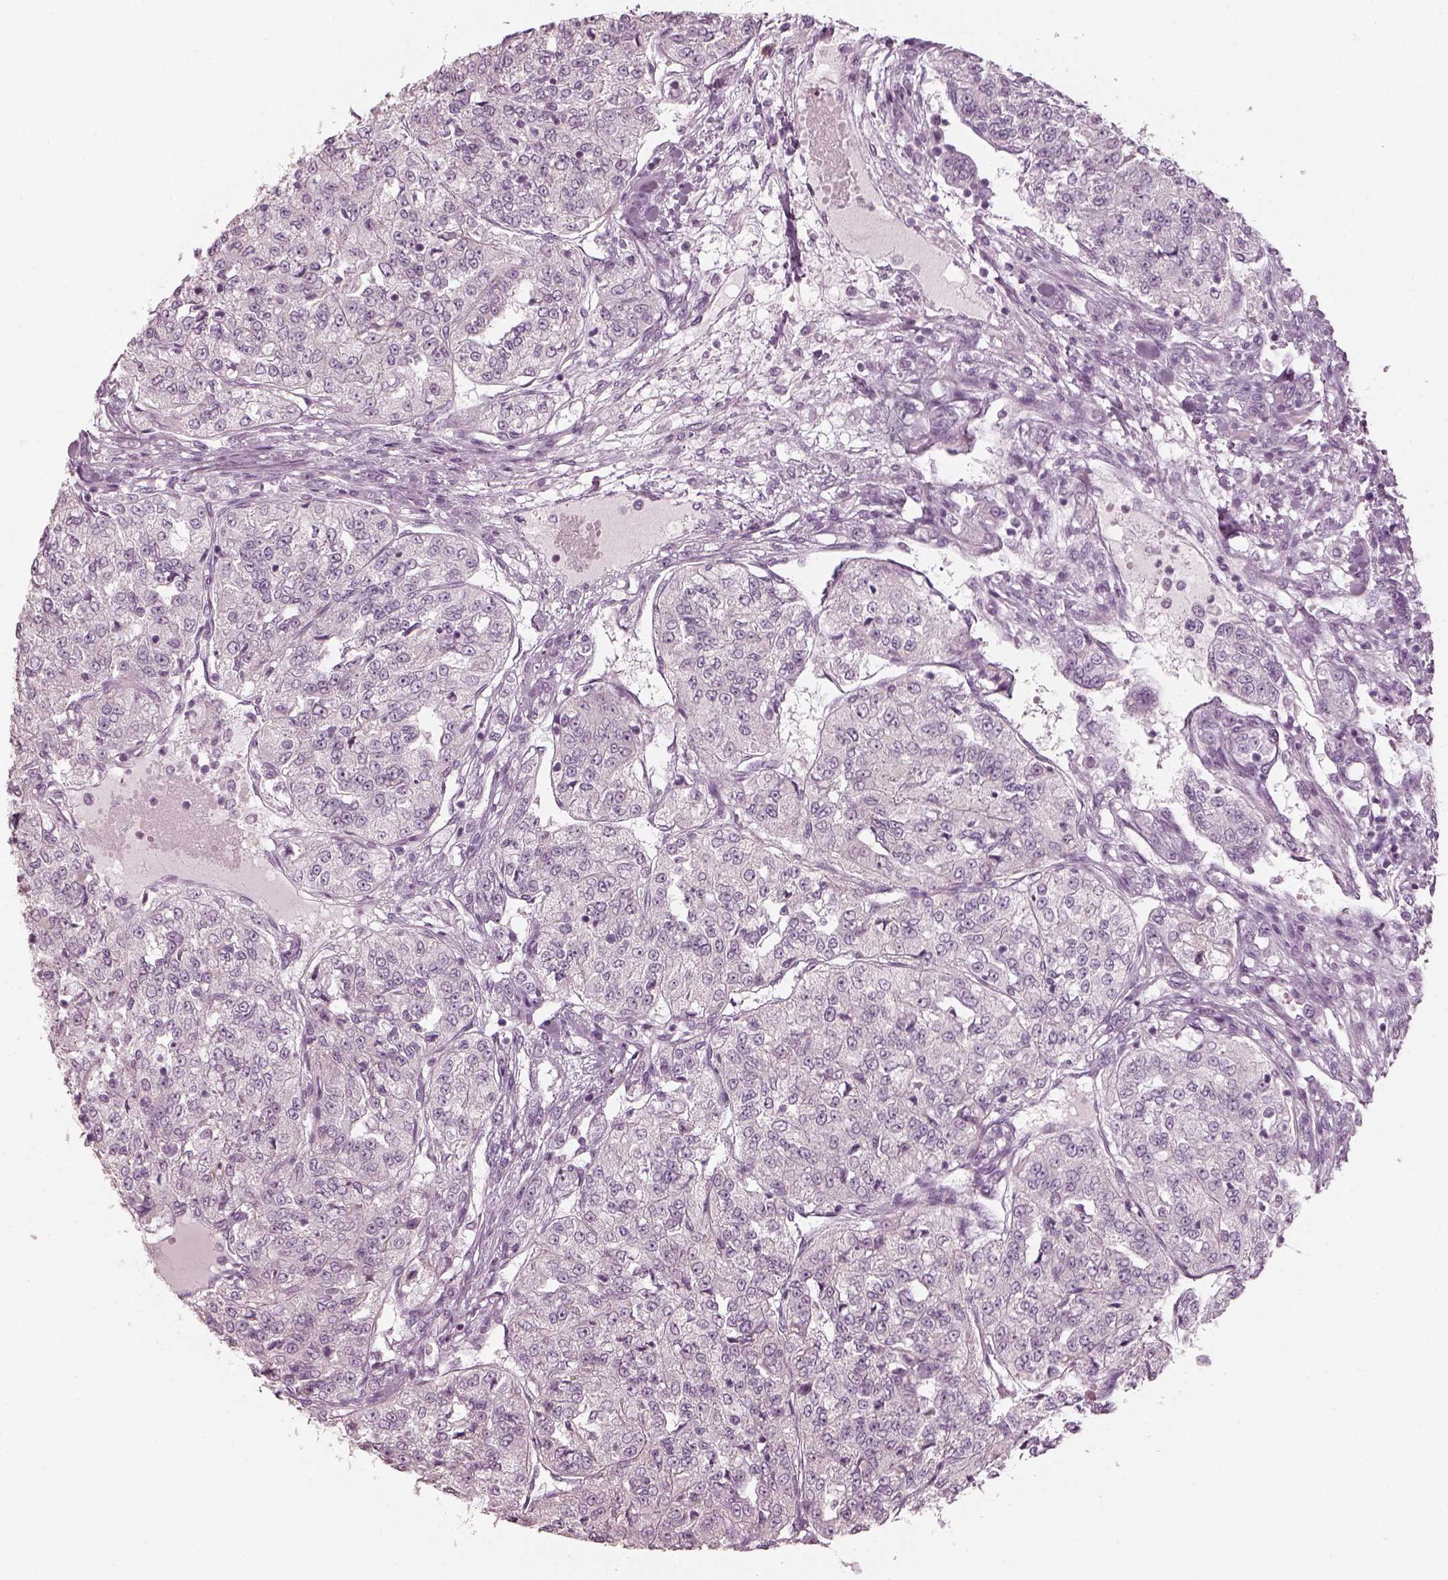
{"staining": {"intensity": "negative", "quantity": "none", "location": "none"}, "tissue": "renal cancer", "cell_type": "Tumor cells", "image_type": "cancer", "snomed": [{"axis": "morphology", "description": "Adenocarcinoma, NOS"}, {"axis": "topography", "description": "Kidney"}], "caption": "The micrograph shows no staining of tumor cells in renal adenocarcinoma. (DAB immunohistochemistry (IHC) with hematoxylin counter stain).", "gene": "CNTN1", "patient": {"sex": "female", "age": 63}}